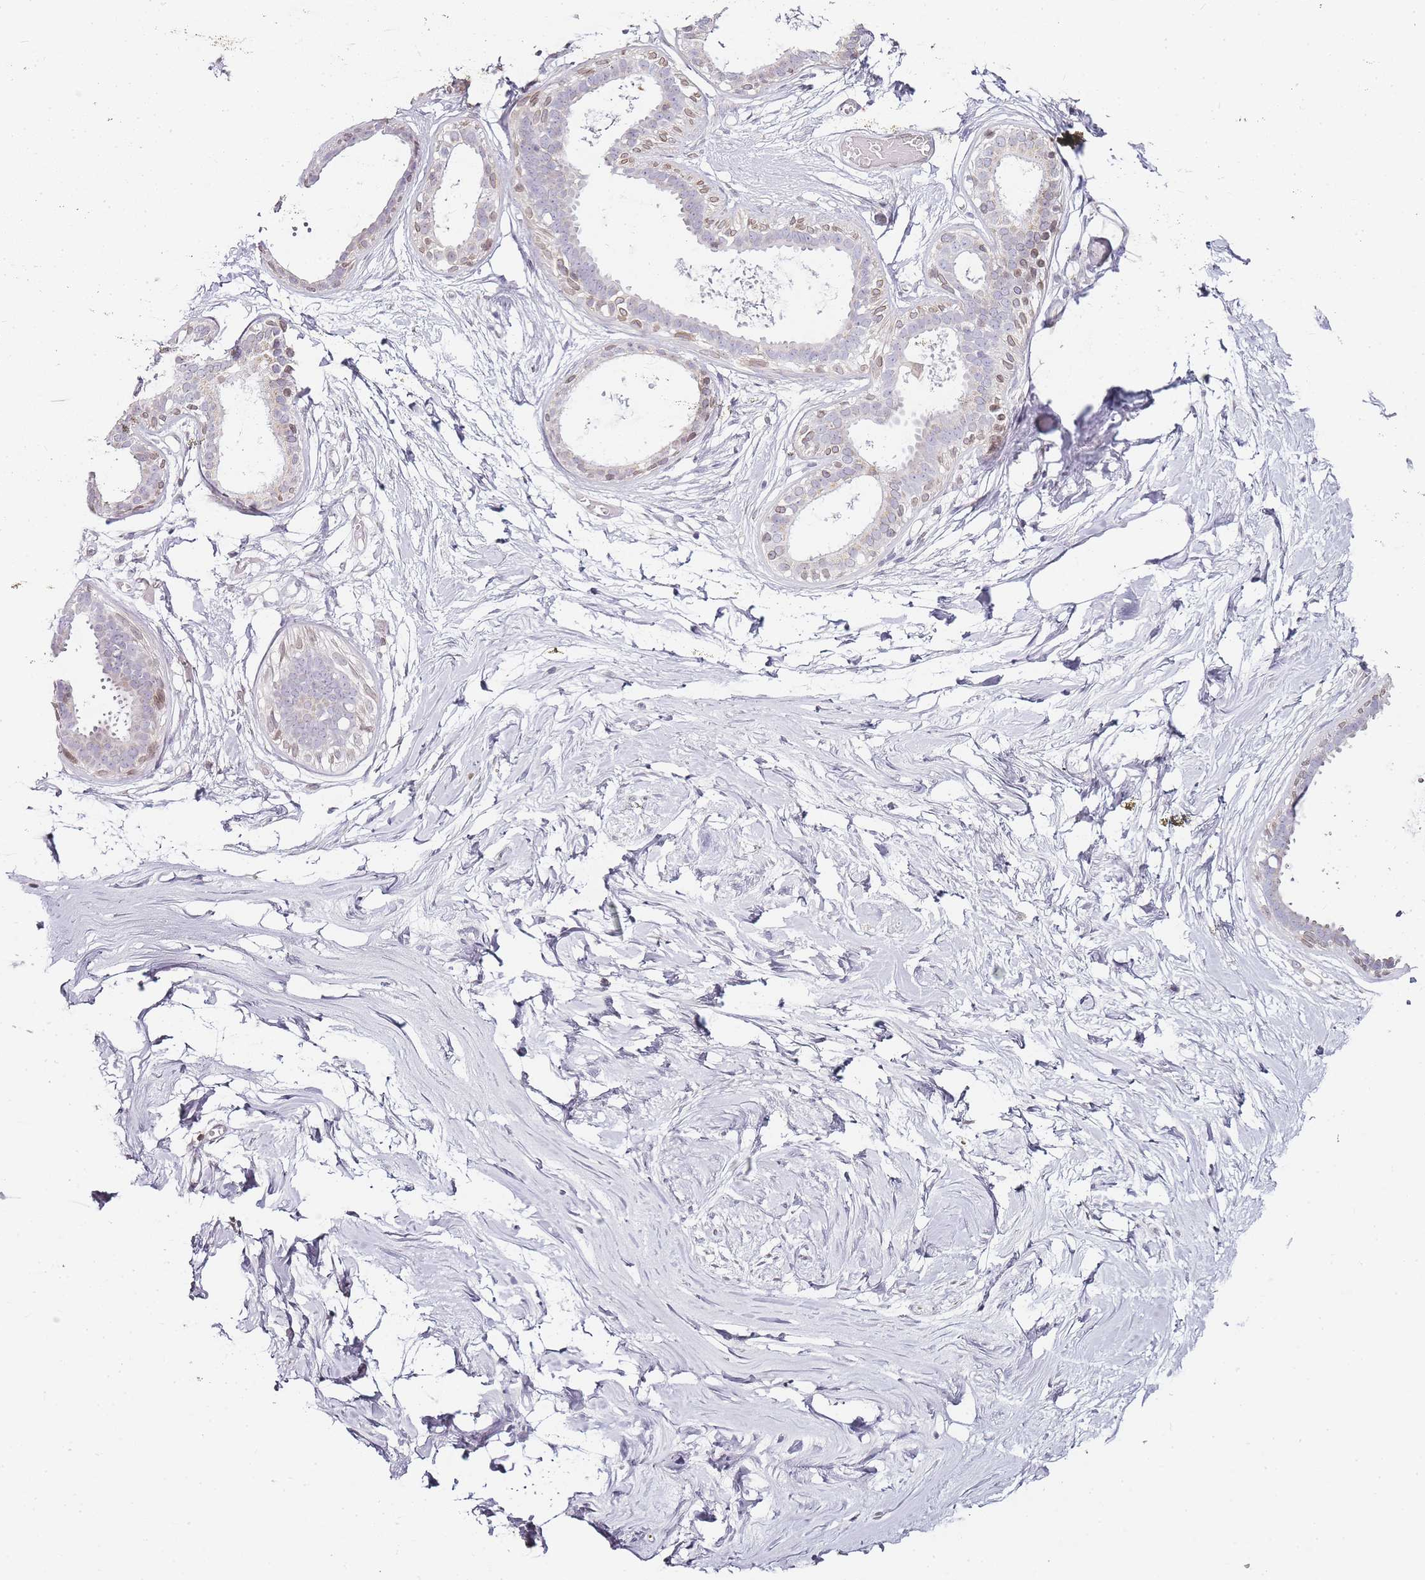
{"staining": {"intensity": "negative", "quantity": "none", "location": "none"}, "tissue": "breast", "cell_type": "Adipocytes", "image_type": "normal", "snomed": [{"axis": "morphology", "description": "Normal tissue, NOS"}, {"axis": "topography", "description": "Breast"}], "caption": "The immunohistochemistry image has no significant expression in adipocytes of breast. (Brightfield microscopy of DAB IHC at high magnification).", "gene": "JAKMIP1", "patient": {"sex": "female", "age": 45}}